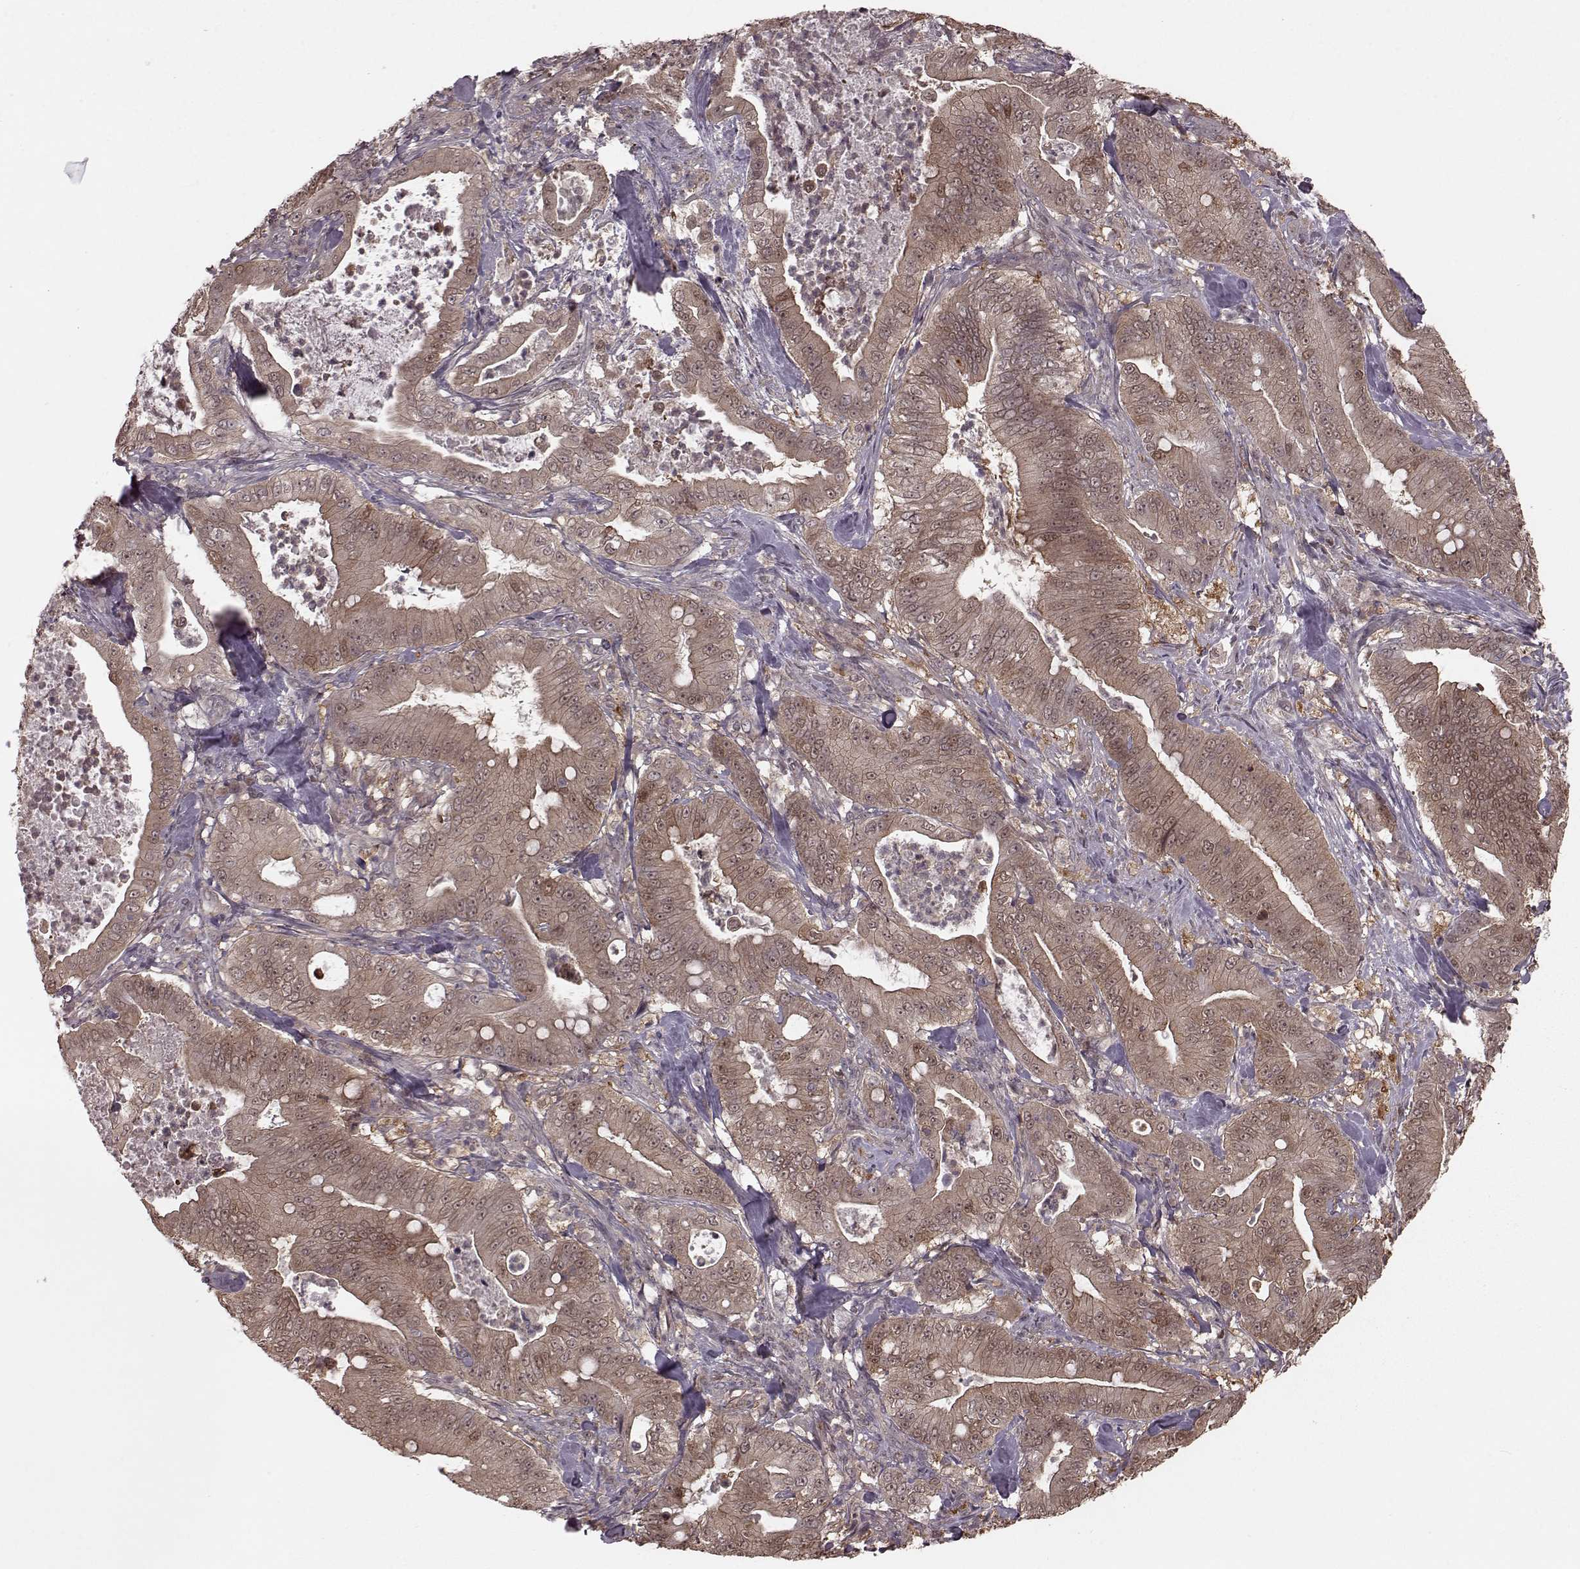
{"staining": {"intensity": "weak", "quantity": ">75%", "location": "cytoplasmic/membranous"}, "tissue": "pancreatic cancer", "cell_type": "Tumor cells", "image_type": "cancer", "snomed": [{"axis": "morphology", "description": "Adenocarcinoma, NOS"}, {"axis": "topography", "description": "Pancreas"}], "caption": "The photomicrograph displays staining of pancreatic cancer, revealing weak cytoplasmic/membranous protein expression (brown color) within tumor cells. The staining is performed using DAB (3,3'-diaminobenzidine) brown chromogen to label protein expression. The nuclei are counter-stained blue using hematoxylin.", "gene": "GSS", "patient": {"sex": "male", "age": 71}}